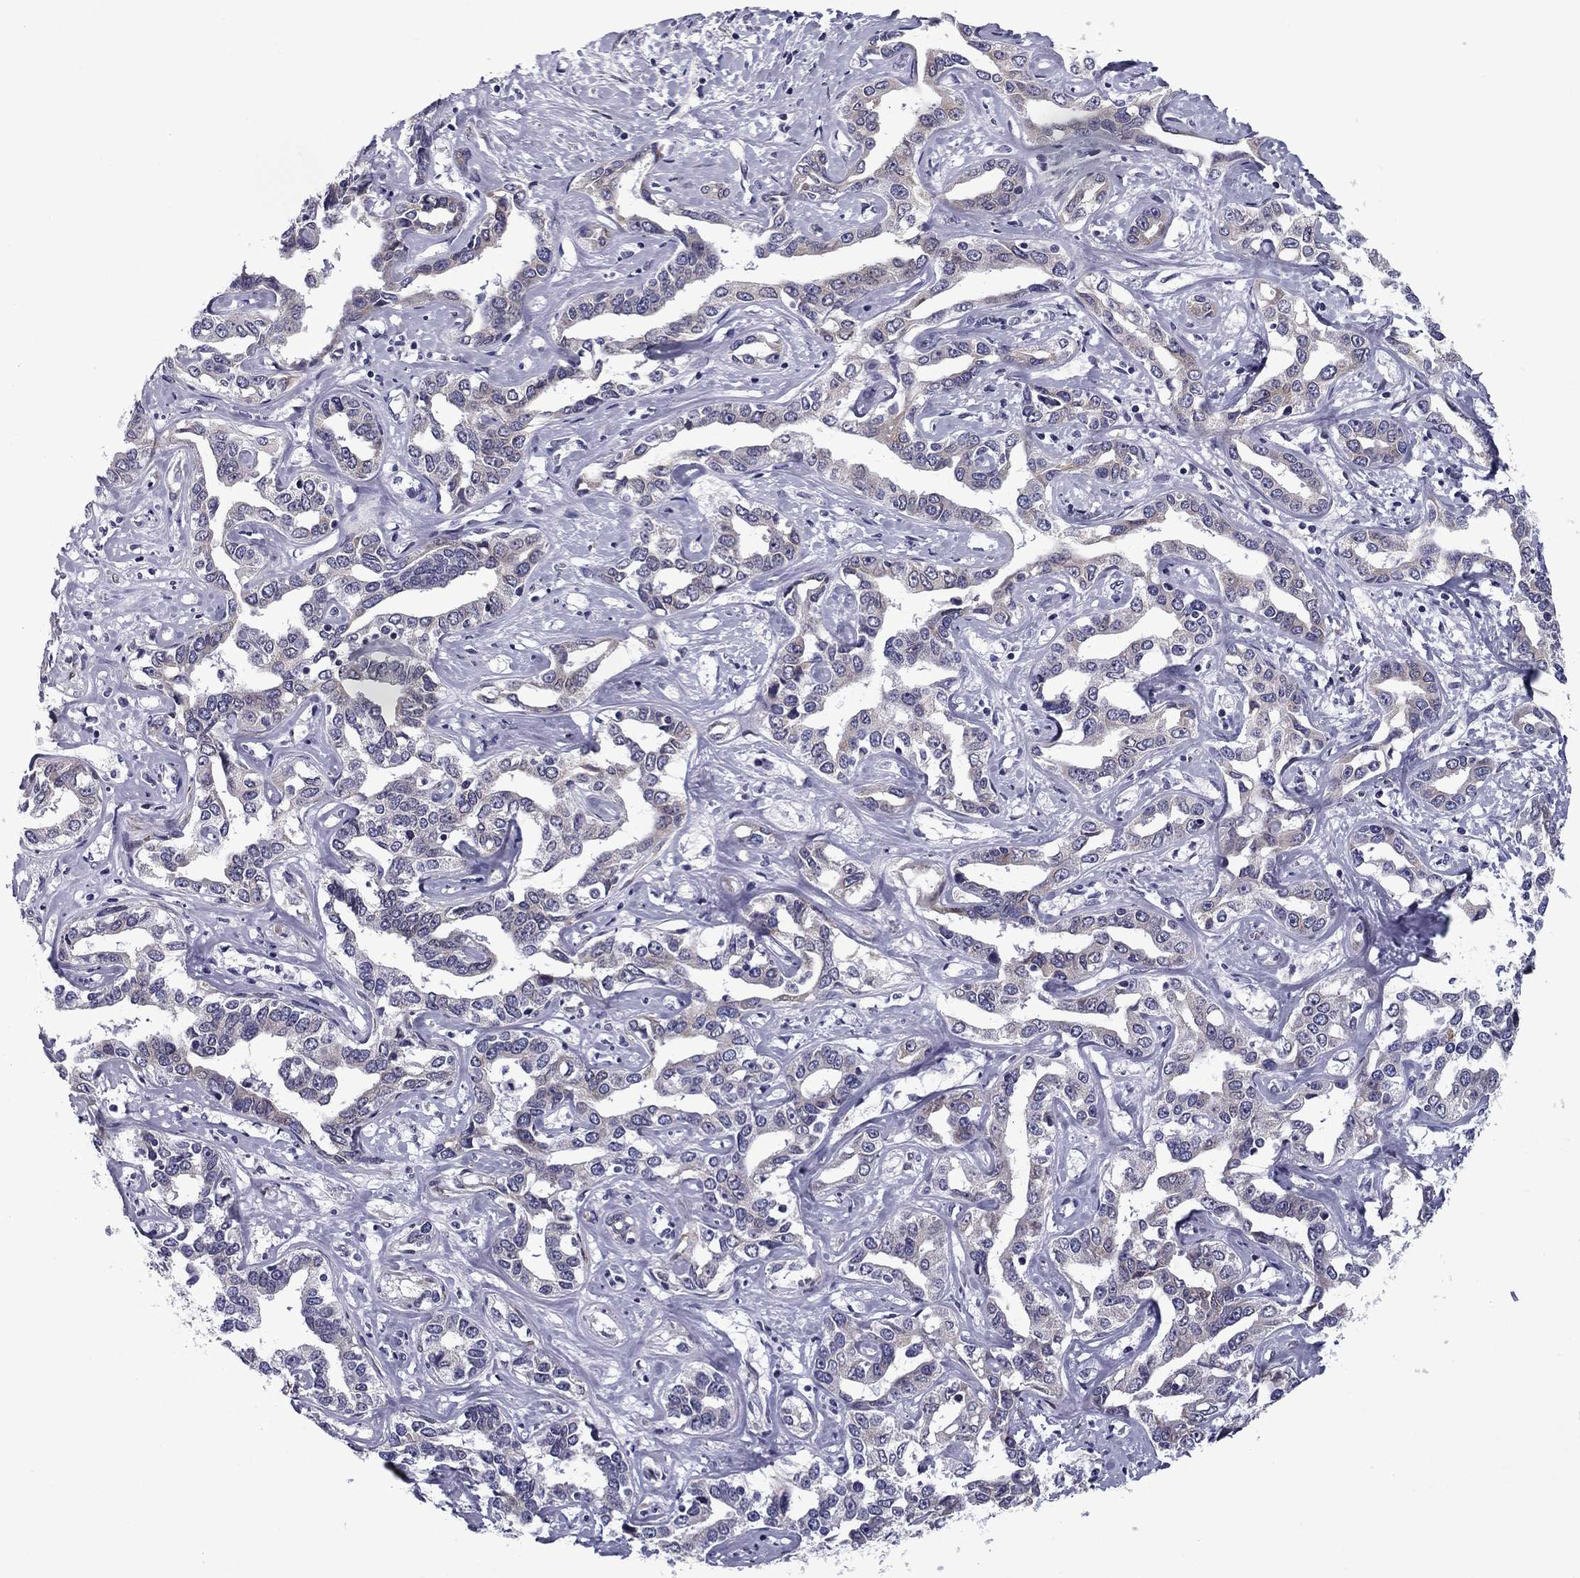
{"staining": {"intensity": "weak", "quantity": "25%-75%", "location": "cytoplasmic/membranous"}, "tissue": "liver cancer", "cell_type": "Tumor cells", "image_type": "cancer", "snomed": [{"axis": "morphology", "description": "Cholangiocarcinoma"}, {"axis": "topography", "description": "Liver"}], "caption": "The photomicrograph displays immunohistochemical staining of liver cancer. There is weak cytoplasmic/membranous positivity is identified in about 25%-75% of tumor cells. The protein is shown in brown color, while the nuclei are stained blue.", "gene": "TMED3", "patient": {"sex": "male", "age": 59}}